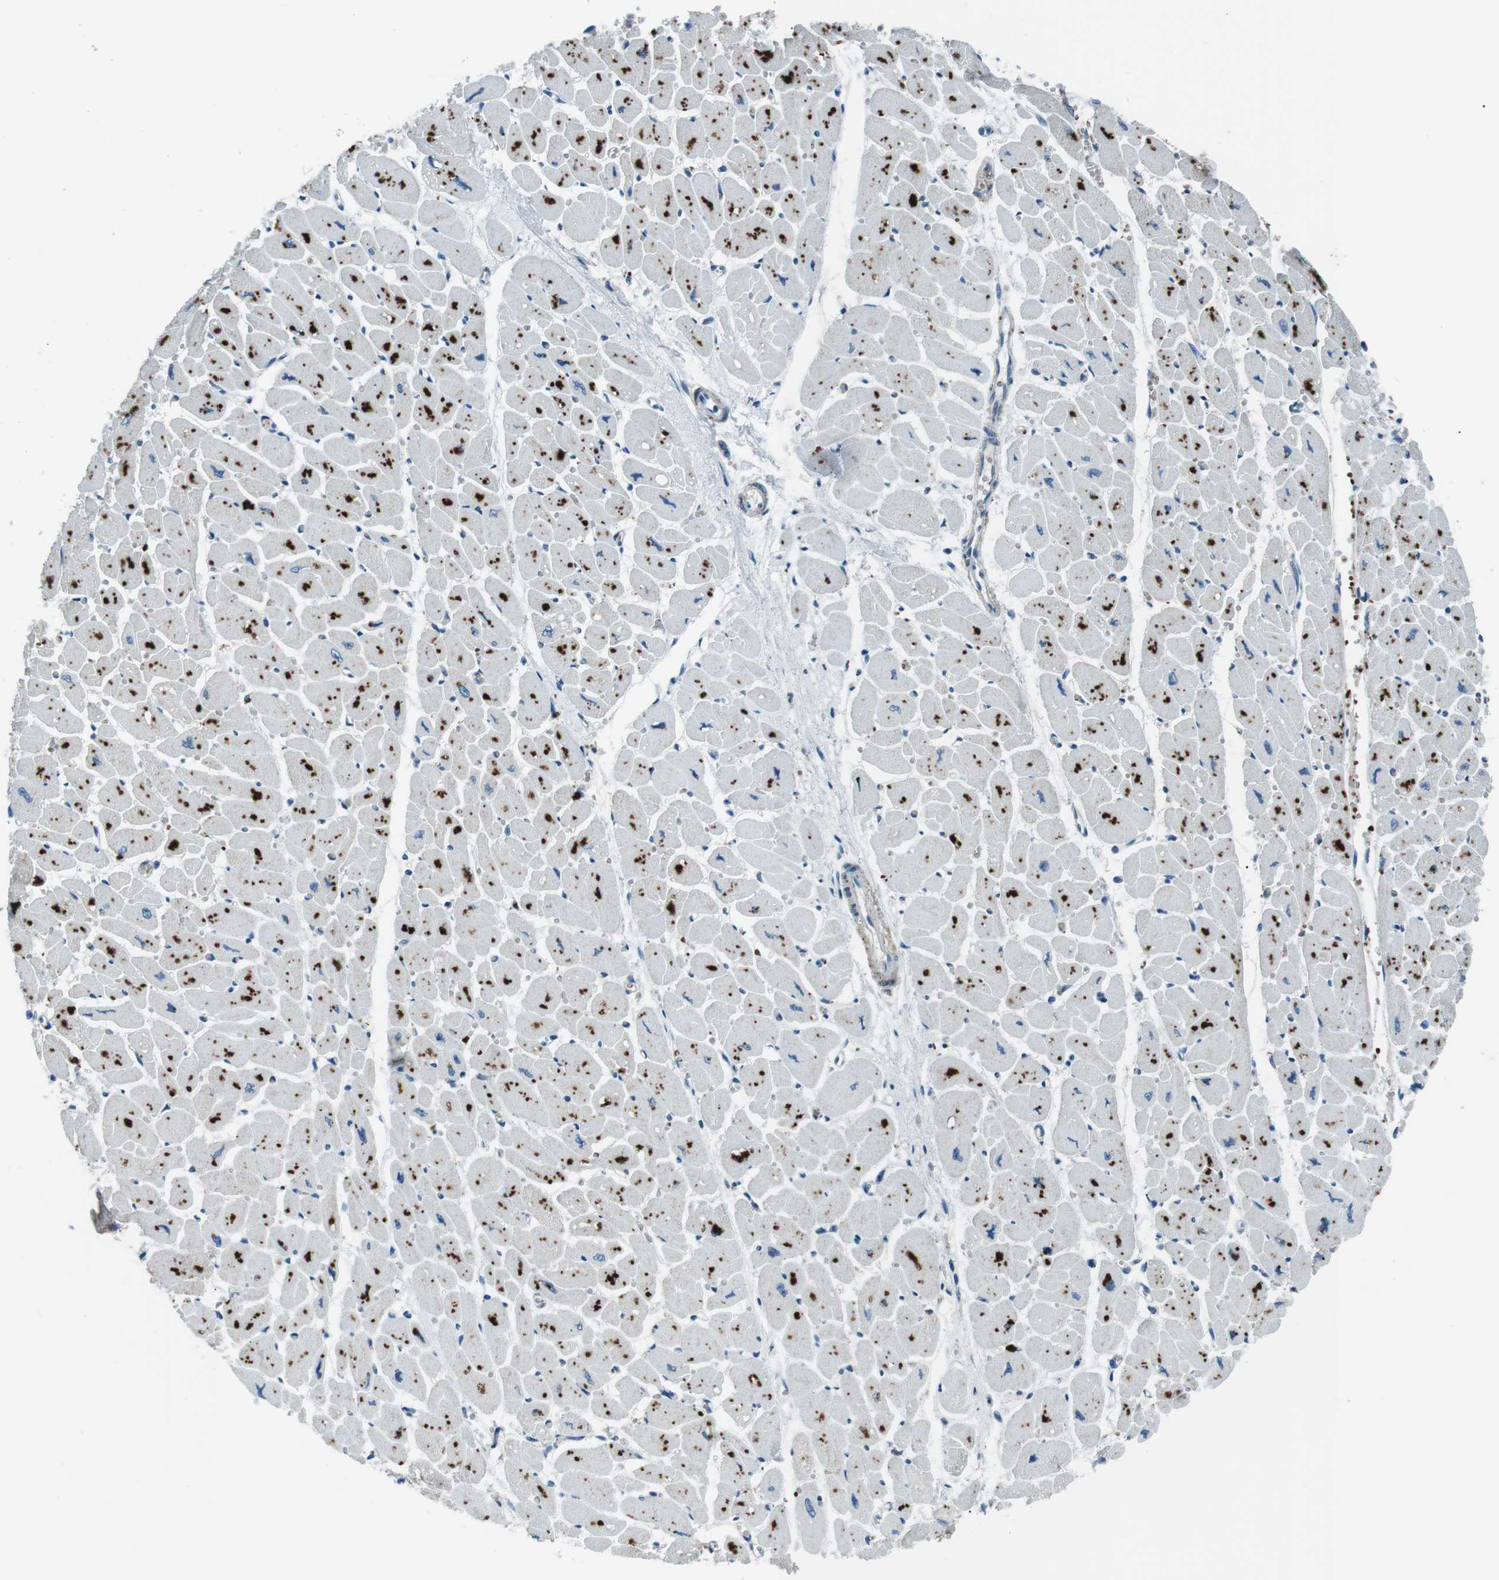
{"staining": {"intensity": "moderate", "quantity": ">75%", "location": "cytoplasmic/membranous"}, "tissue": "heart muscle", "cell_type": "Cardiomyocytes", "image_type": "normal", "snomed": [{"axis": "morphology", "description": "Normal tissue, NOS"}, {"axis": "topography", "description": "Heart"}], "caption": "The immunohistochemical stain highlights moderate cytoplasmic/membranous positivity in cardiomyocytes of unremarkable heart muscle. Using DAB (3,3'-diaminobenzidine) (brown) and hematoxylin (blue) stains, captured at high magnification using brightfield microscopy.", "gene": "ST6GAL1", "patient": {"sex": "female", "age": 54}}